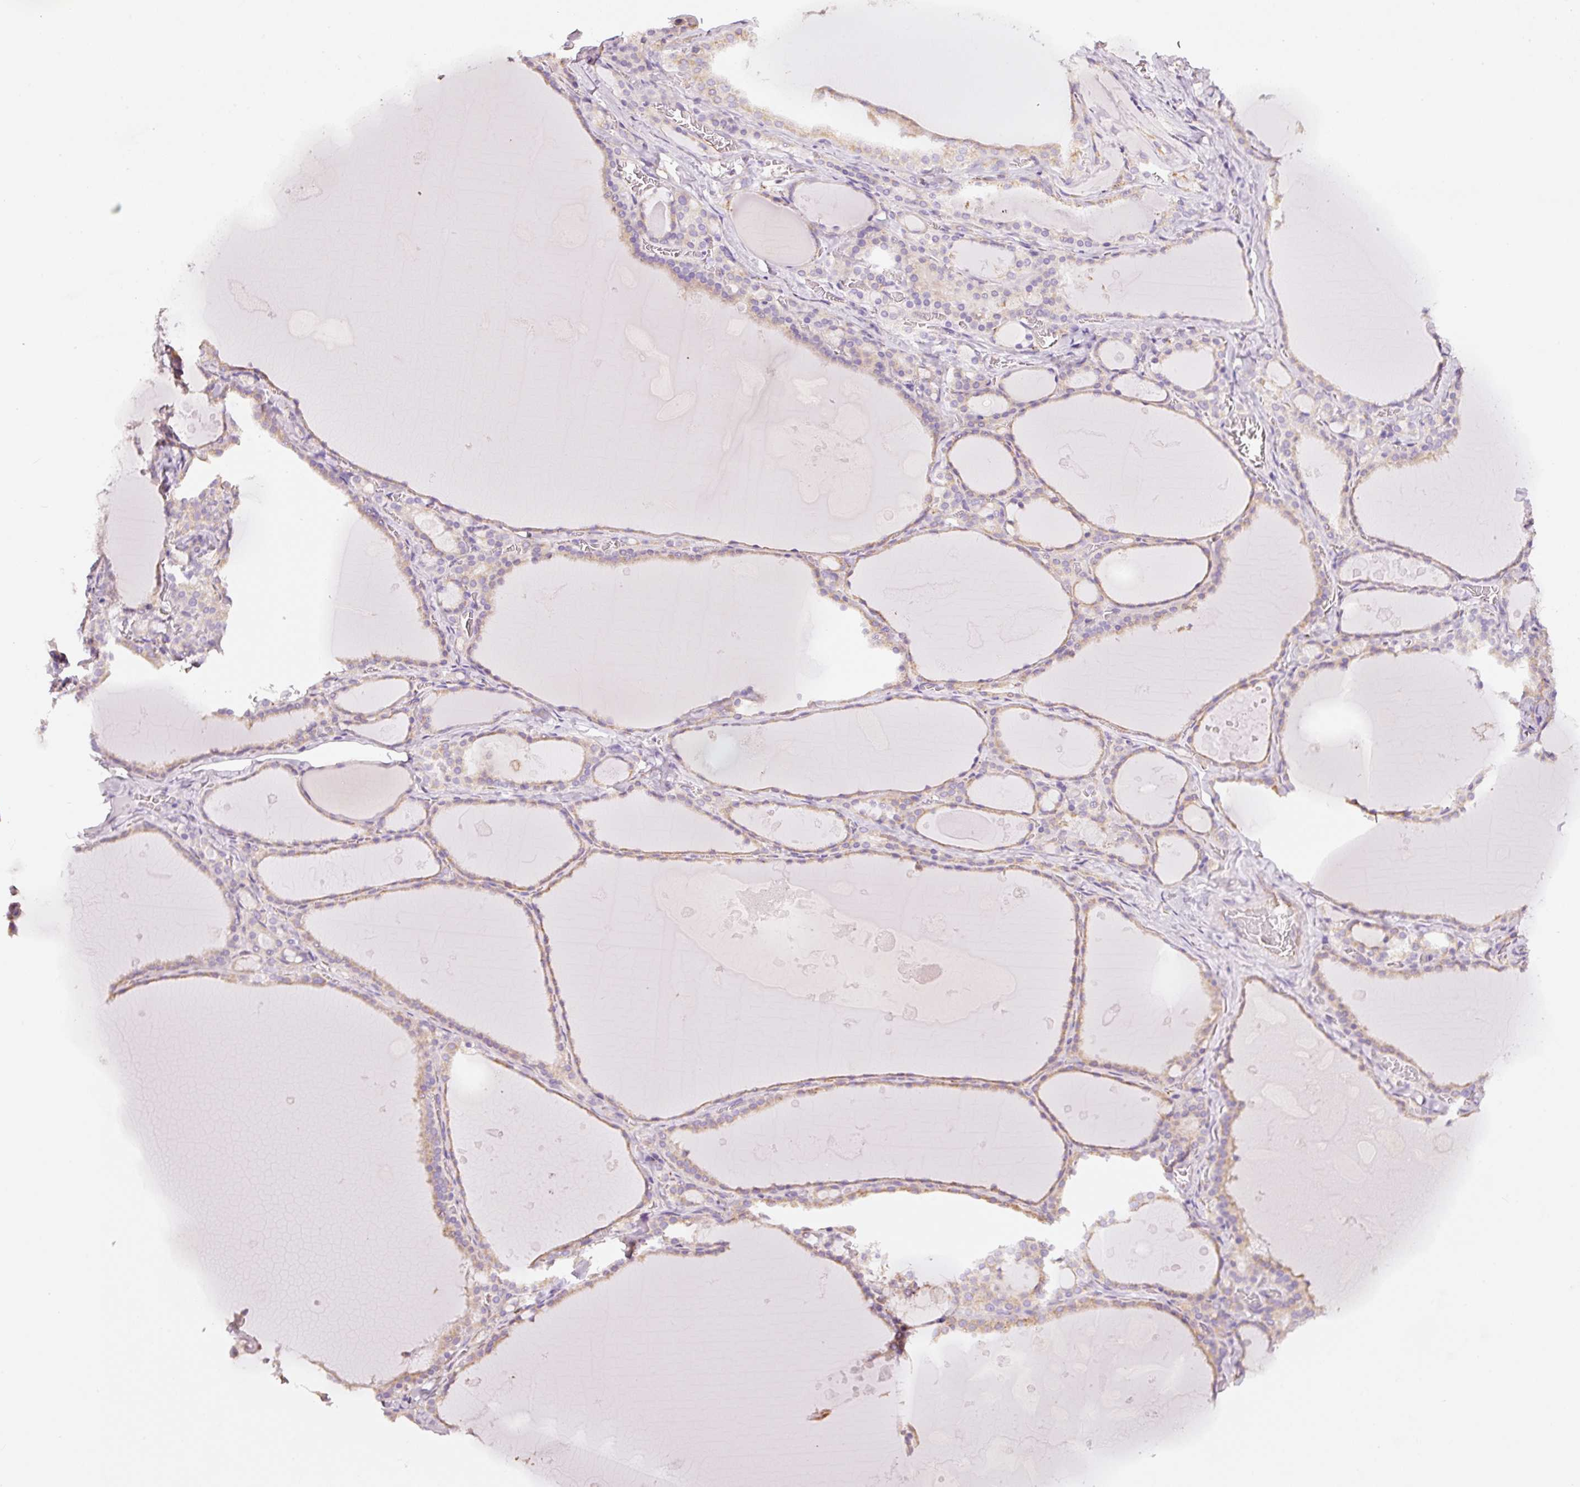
{"staining": {"intensity": "weak", "quantity": "25%-75%", "location": "cytoplasmic/membranous"}, "tissue": "thyroid gland", "cell_type": "Glandular cells", "image_type": "normal", "snomed": [{"axis": "morphology", "description": "Normal tissue, NOS"}, {"axis": "topography", "description": "Thyroid gland"}], "caption": "Immunohistochemistry (IHC) (DAB) staining of benign human thyroid gland displays weak cytoplasmic/membranous protein positivity in about 25%-75% of glandular cells. (IHC, brightfield microscopy, high magnification).", "gene": "GCG", "patient": {"sex": "male", "age": 56}}